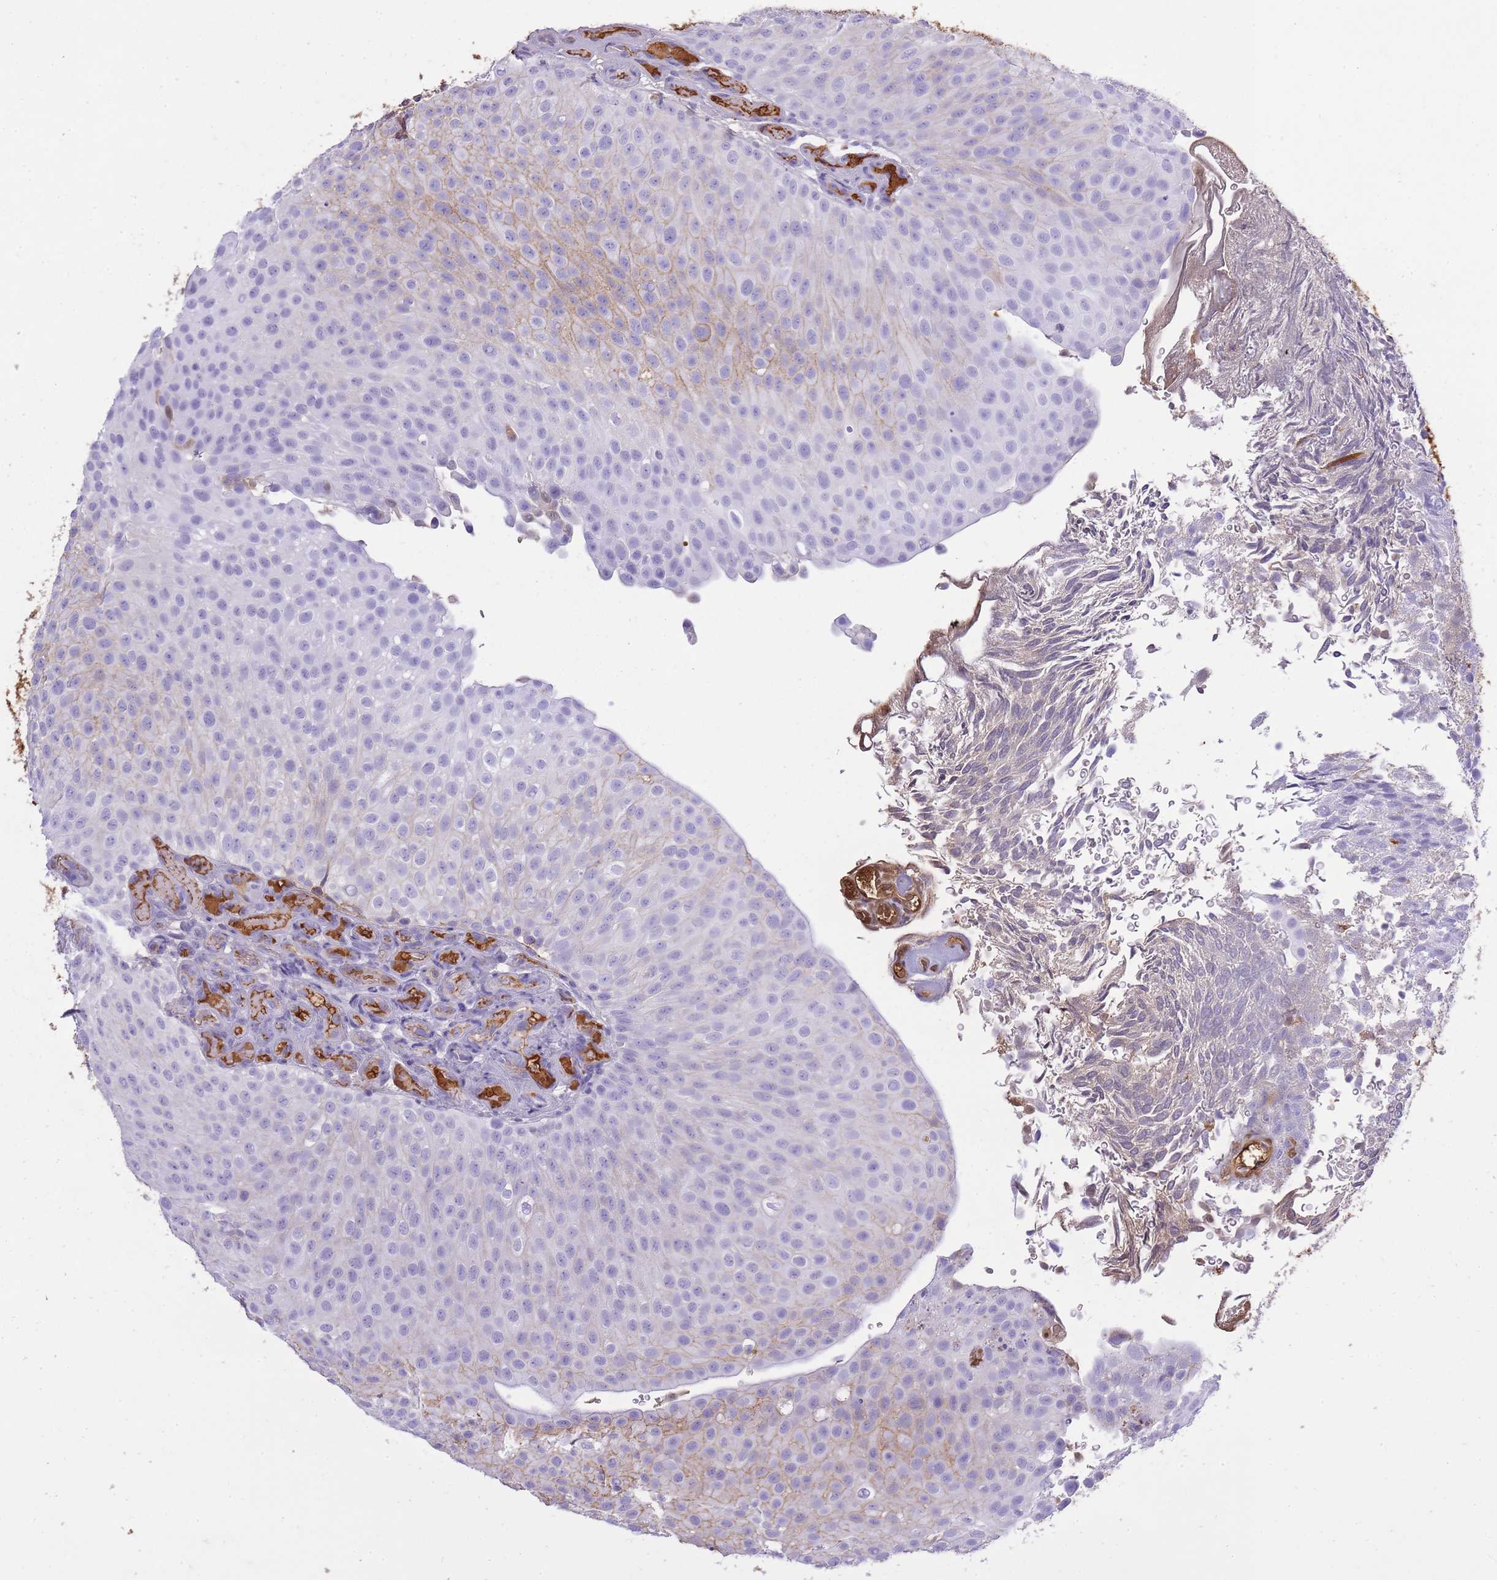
{"staining": {"intensity": "weak", "quantity": "<25%", "location": "cytoplasmic/membranous"}, "tissue": "urothelial cancer", "cell_type": "Tumor cells", "image_type": "cancer", "snomed": [{"axis": "morphology", "description": "Urothelial carcinoma, Low grade"}, {"axis": "topography", "description": "Urinary bladder"}], "caption": "Immunohistochemistry (IHC) photomicrograph of neoplastic tissue: human urothelial carcinoma (low-grade) stained with DAB displays no significant protein positivity in tumor cells.", "gene": "IGKV1D-42", "patient": {"sex": "male", "age": 78}}